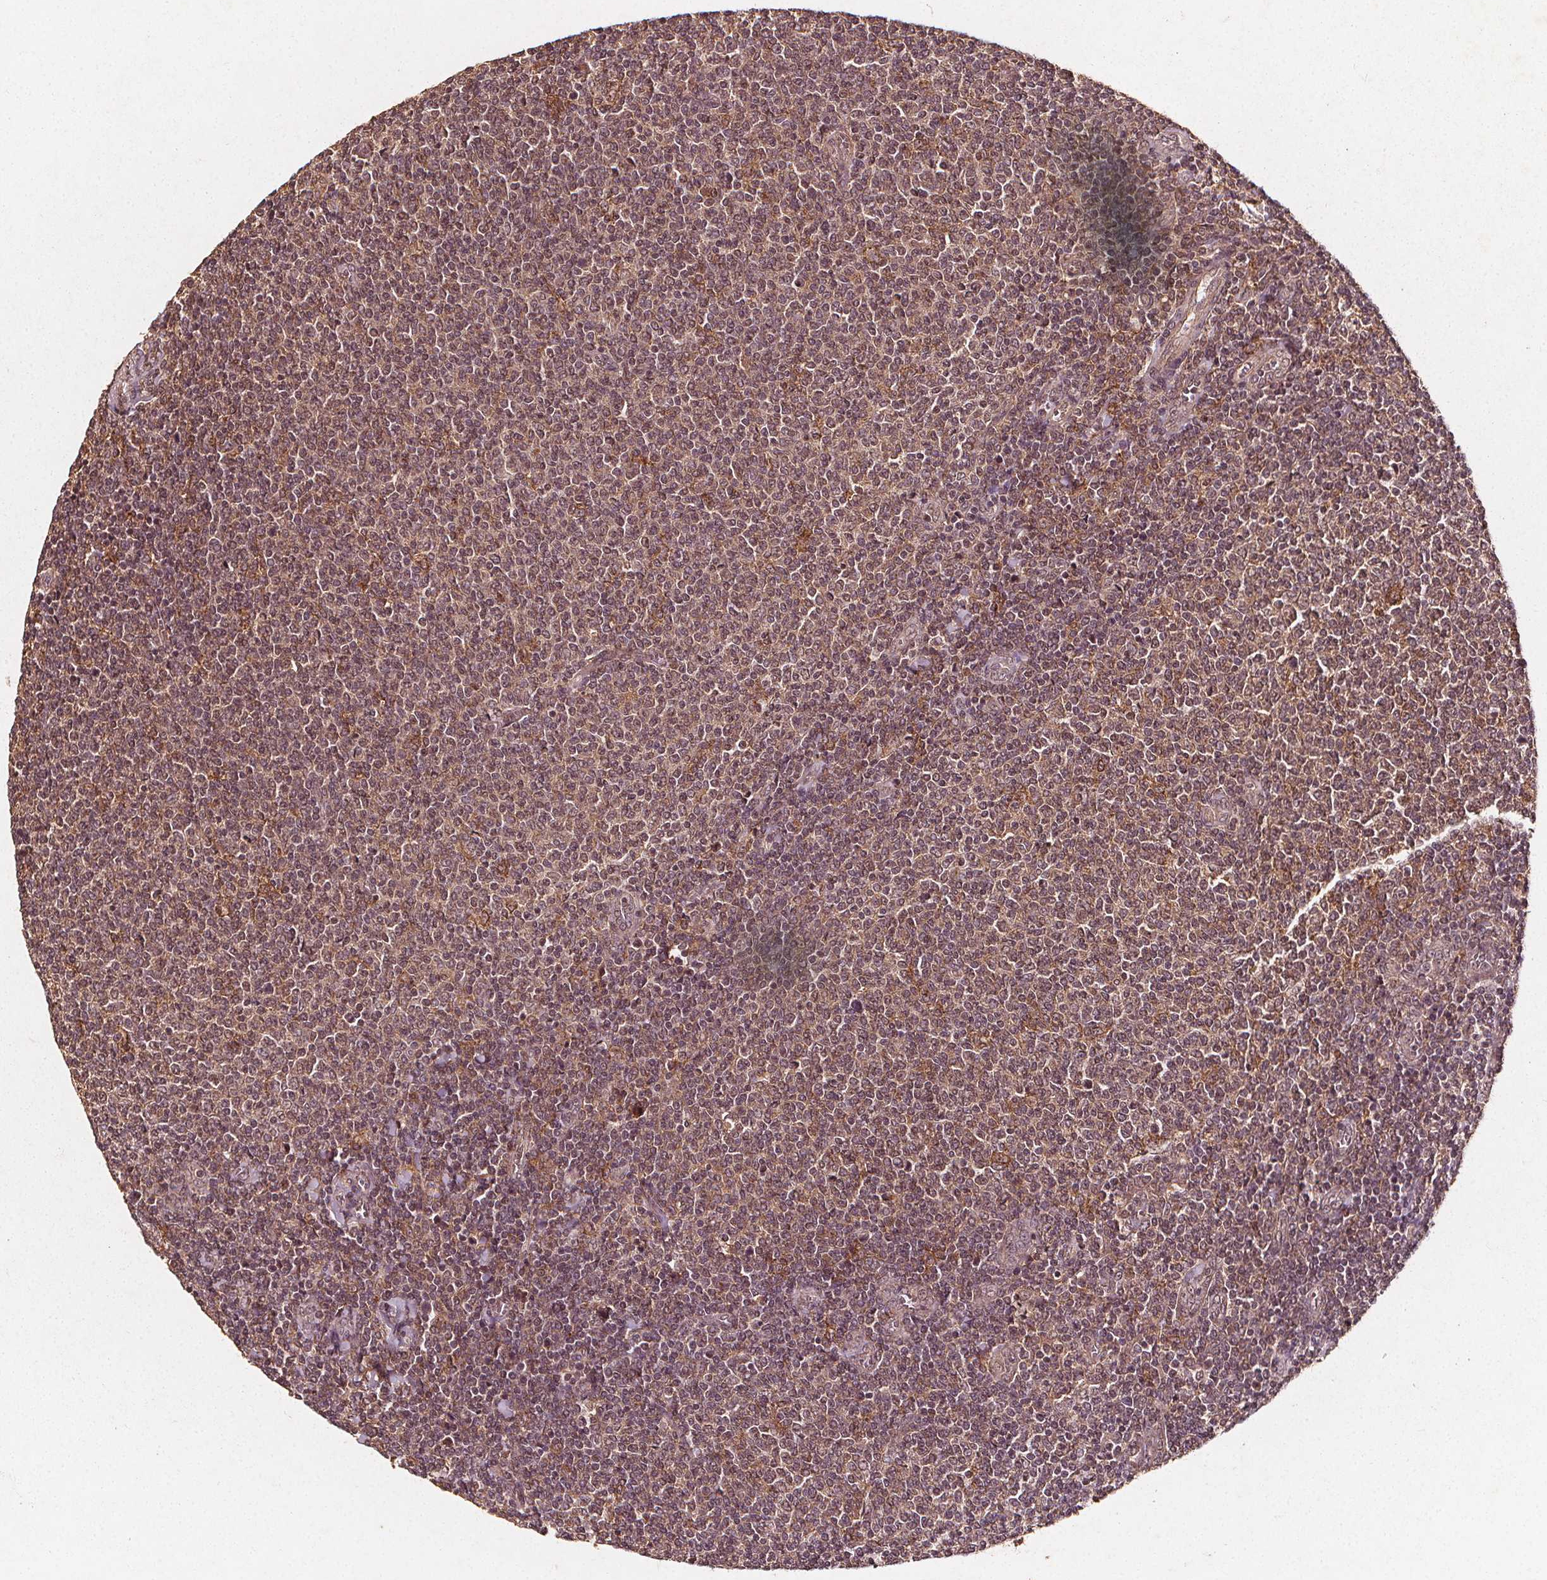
{"staining": {"intensity": "moderate", "quantity": "25%-75%", "location": "cytoplasmic/membranous"}, "tissue": "lymphoma", "cell_type": "Tumor cells", "image_type": "cancer", "snomed": [{"axis": "morphology", "description": "Malignant lymphoma, non-Hodgkin's type, Low grade"}, {"axis": "topography", "description": "Lymph node"}], "caption": "Immunohistochemistry histopathology image of neoplastic tissue: lymphoma stained using immunohistochemistry (IHC) displays medium levels of moderate protein expression localized specifically in the cytoplasmic/membranous of tumor cells, appearing as a cytoplasmic/membranous brown color.", "gene": "ABCA1", "patient": {"sex": "male", "age": 52}}